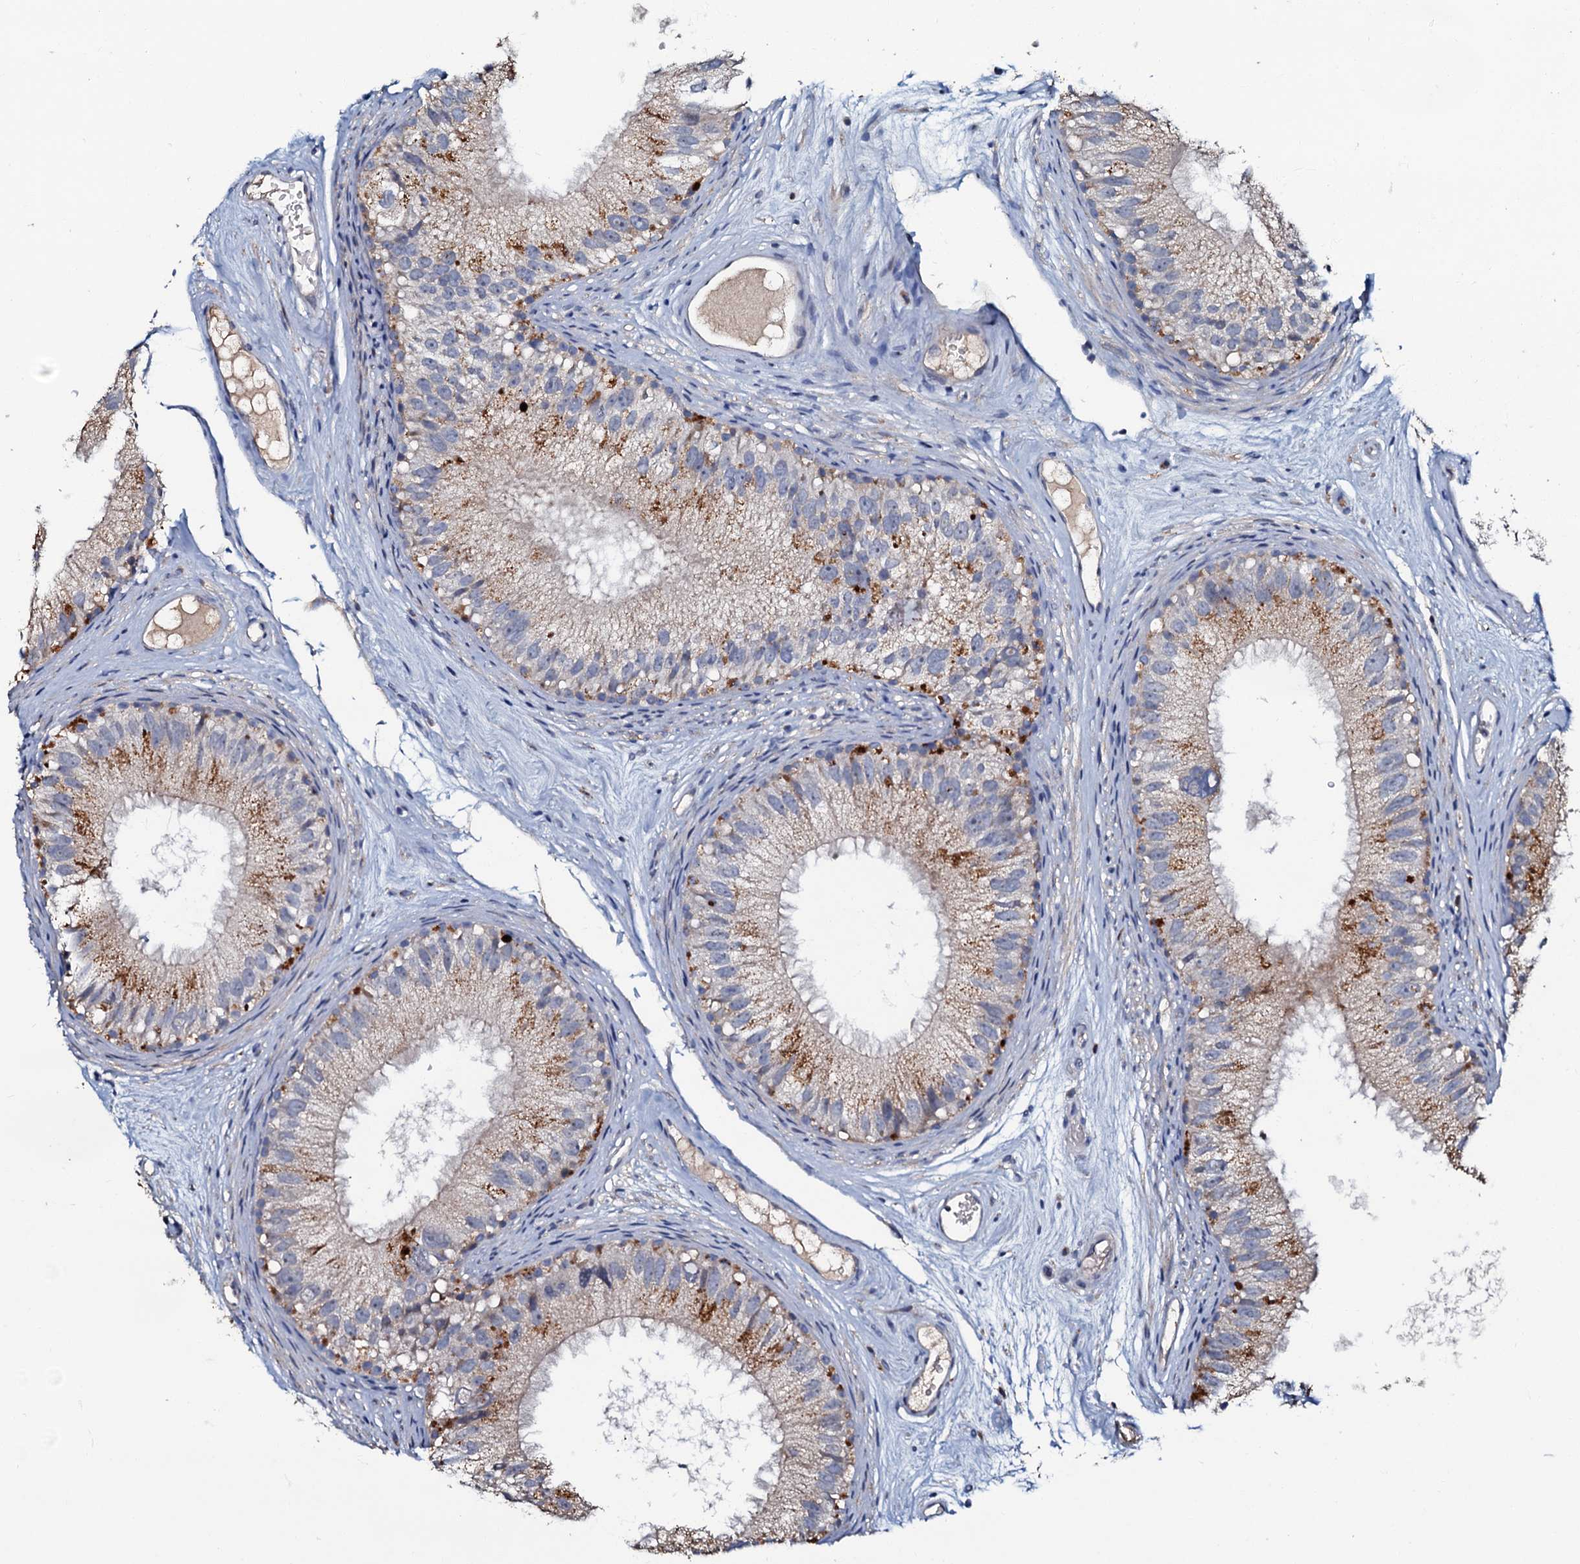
{"staining": {"intensity": "moderate", "quantity": "25%-75%", "location": "cytoplasmic/membranous"}, "tissue": "epididymis", "cell_type": "Glandular cells", "image_type": "normal", "snomed": [{"axis": "morphology", "description": "Normal tissue, NOS"}, {"axis": "topography", "description": "Epididymis"}], "caption": "Immunohistochemistry (IHC) histopathology image of unremarkable human epididymis stained for a protein (brown), which reveals medium levels of moderate cytoplasmic/membranous staining in about 25%-75% of glandular cells.", "gene": "CPNE2", "patient": {"sex": "male", "age": 77}}